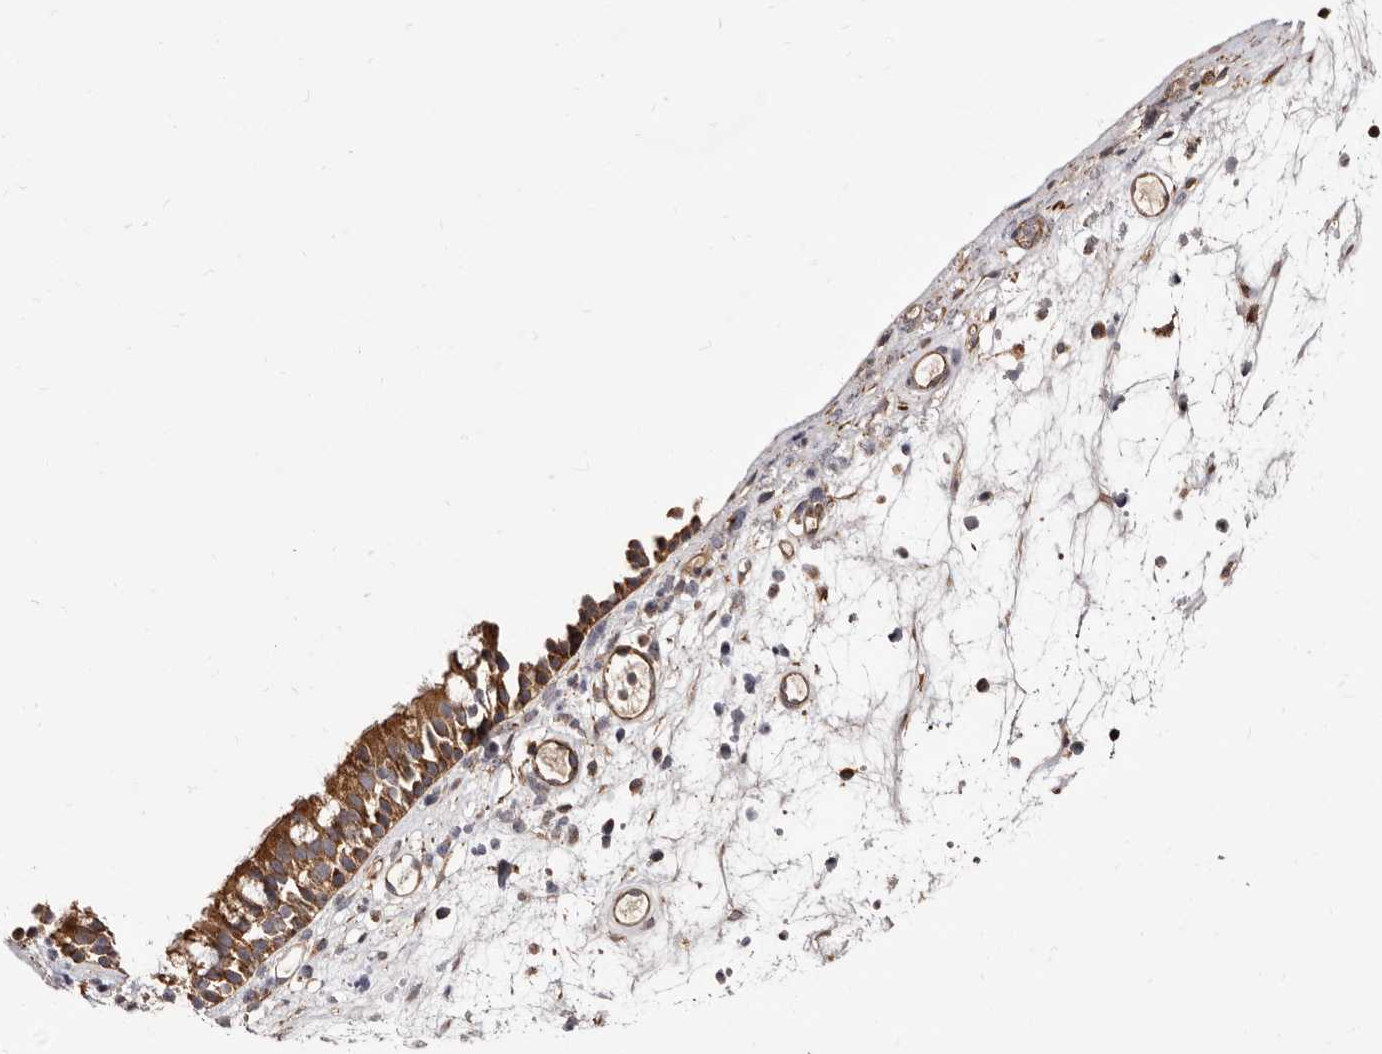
{"staining": {"intensity": "strong", "quantity": ">75%", "location": "cytoplasmic/membranous"}, "tissue": "nasopharynx", "cell_type": "Respiratory epithelial cells", "image_type": "normal", "snomed": [{"axis": "morphology", "description": "Normal tissue, NOS"}, {"axis": "morphology", "description": "Inflammation, NOS"}, {"axis": "morphology", "description": "Malignant melanoma, Metastatic site"}, {"axis": "topography", "description": "Nasopharynx"}], "caption": "Immunohistochemical staining of unremarkable nasopharynx displays strong cytoplasmic/membranous protein positivity in approximately >75% of respiratory epithelial cells.", "gene": "LUZP1", "patient": {"sex": "male", "age": 70}}